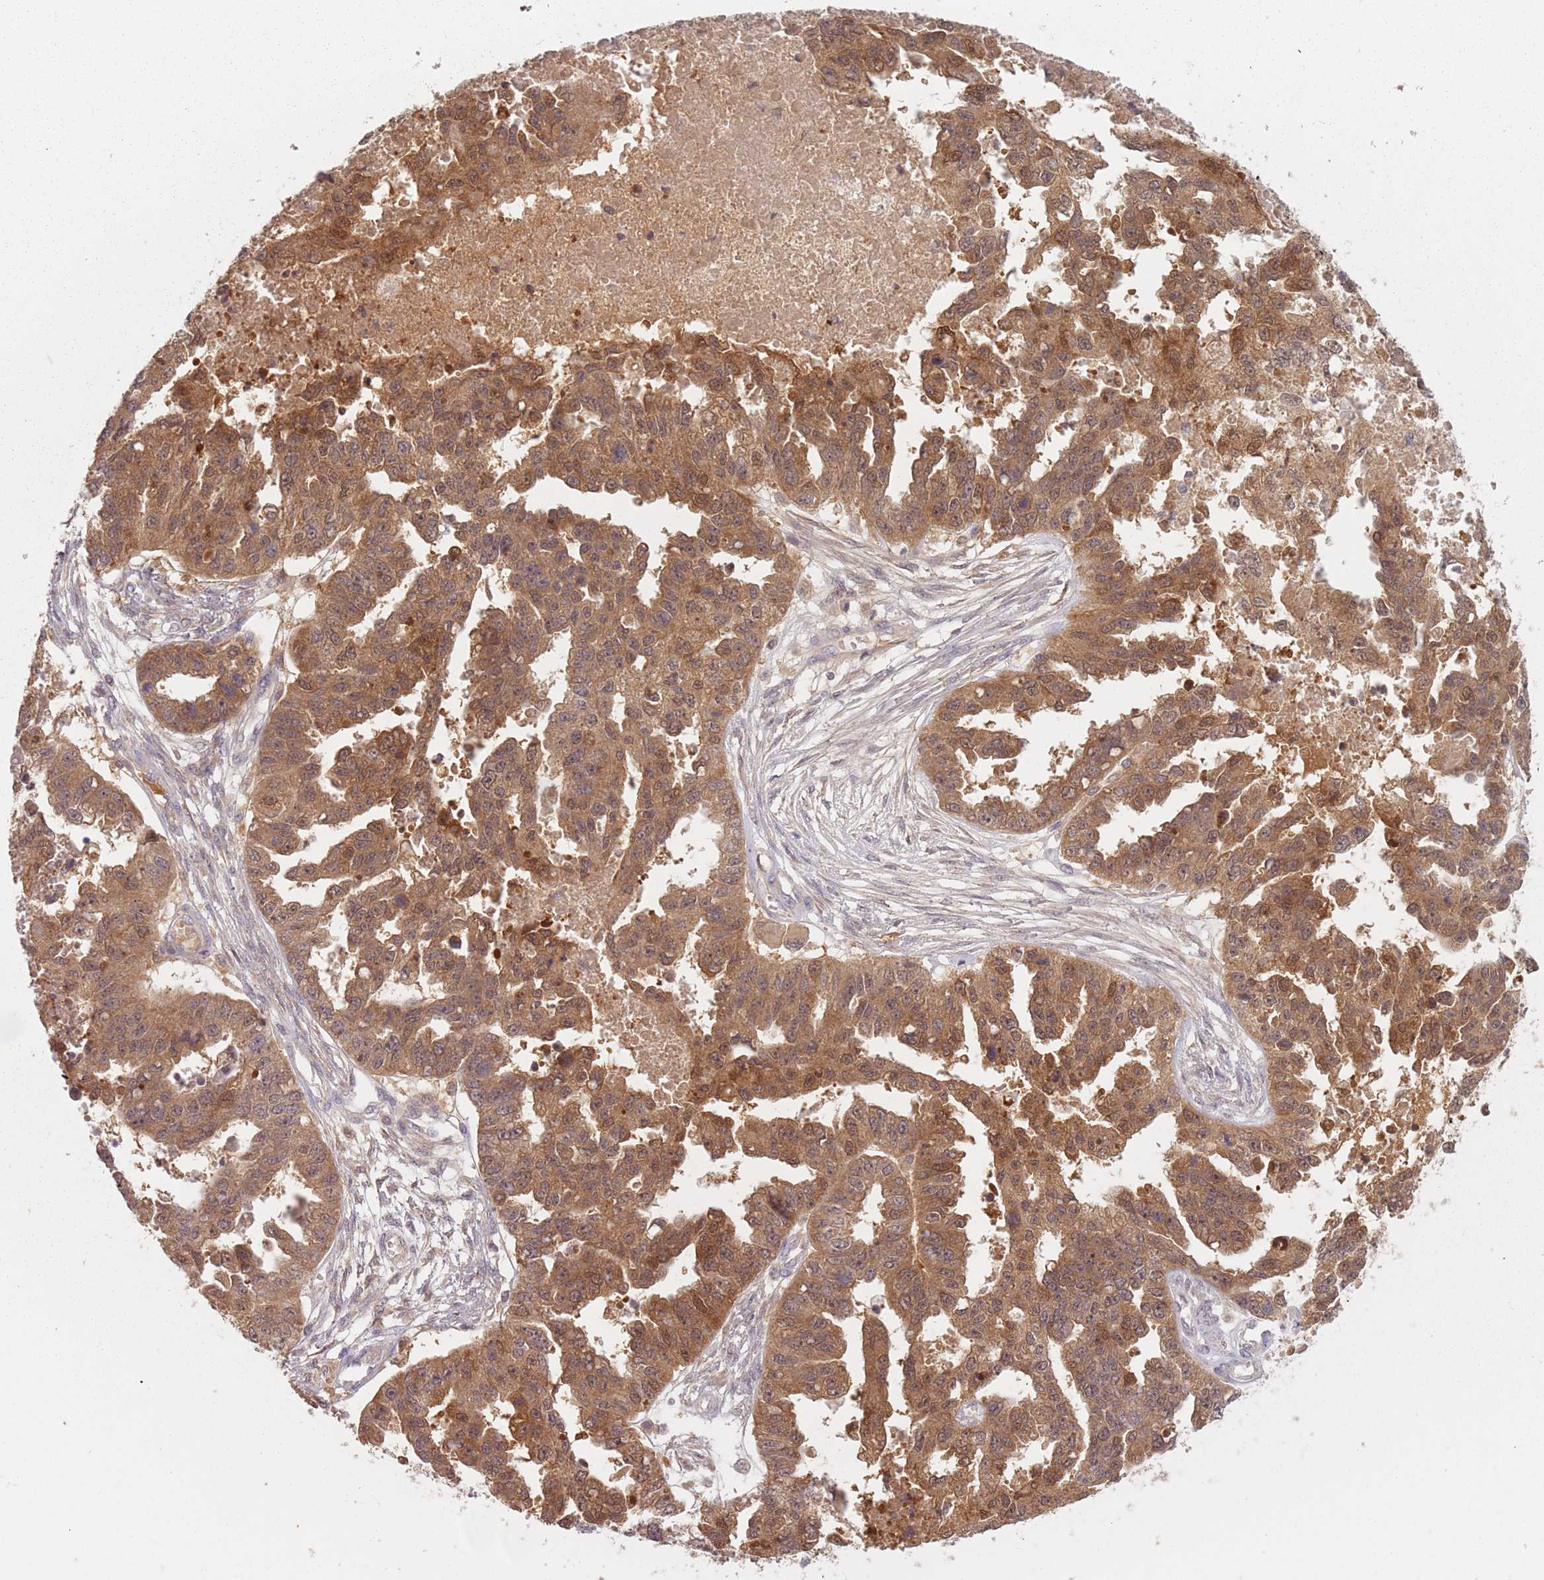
{"staining": {"intensity": "moderate", "quantity": ">75%", "location": "cytoplasmic/membranous,nuclear"}, "tissue": "ovarian cancer", "cell_type": "Tumor cells", "image_type": "cancer", "snomed": [{"axis": "morphology", "description": "Cystadenocarcinoma, serous, NOS"}, {"axis": "topography", "description": "Ovary"}], "caption": "A brown stain shows moderate cytoplasmic/membranous and nuclear expression of a protein in ovarian cancer tumor cells. (Brightfield microscopy of DAB IHC at high magnification).", "gene": "NAXE", "patient": {"sex": "female", "age": 58}}